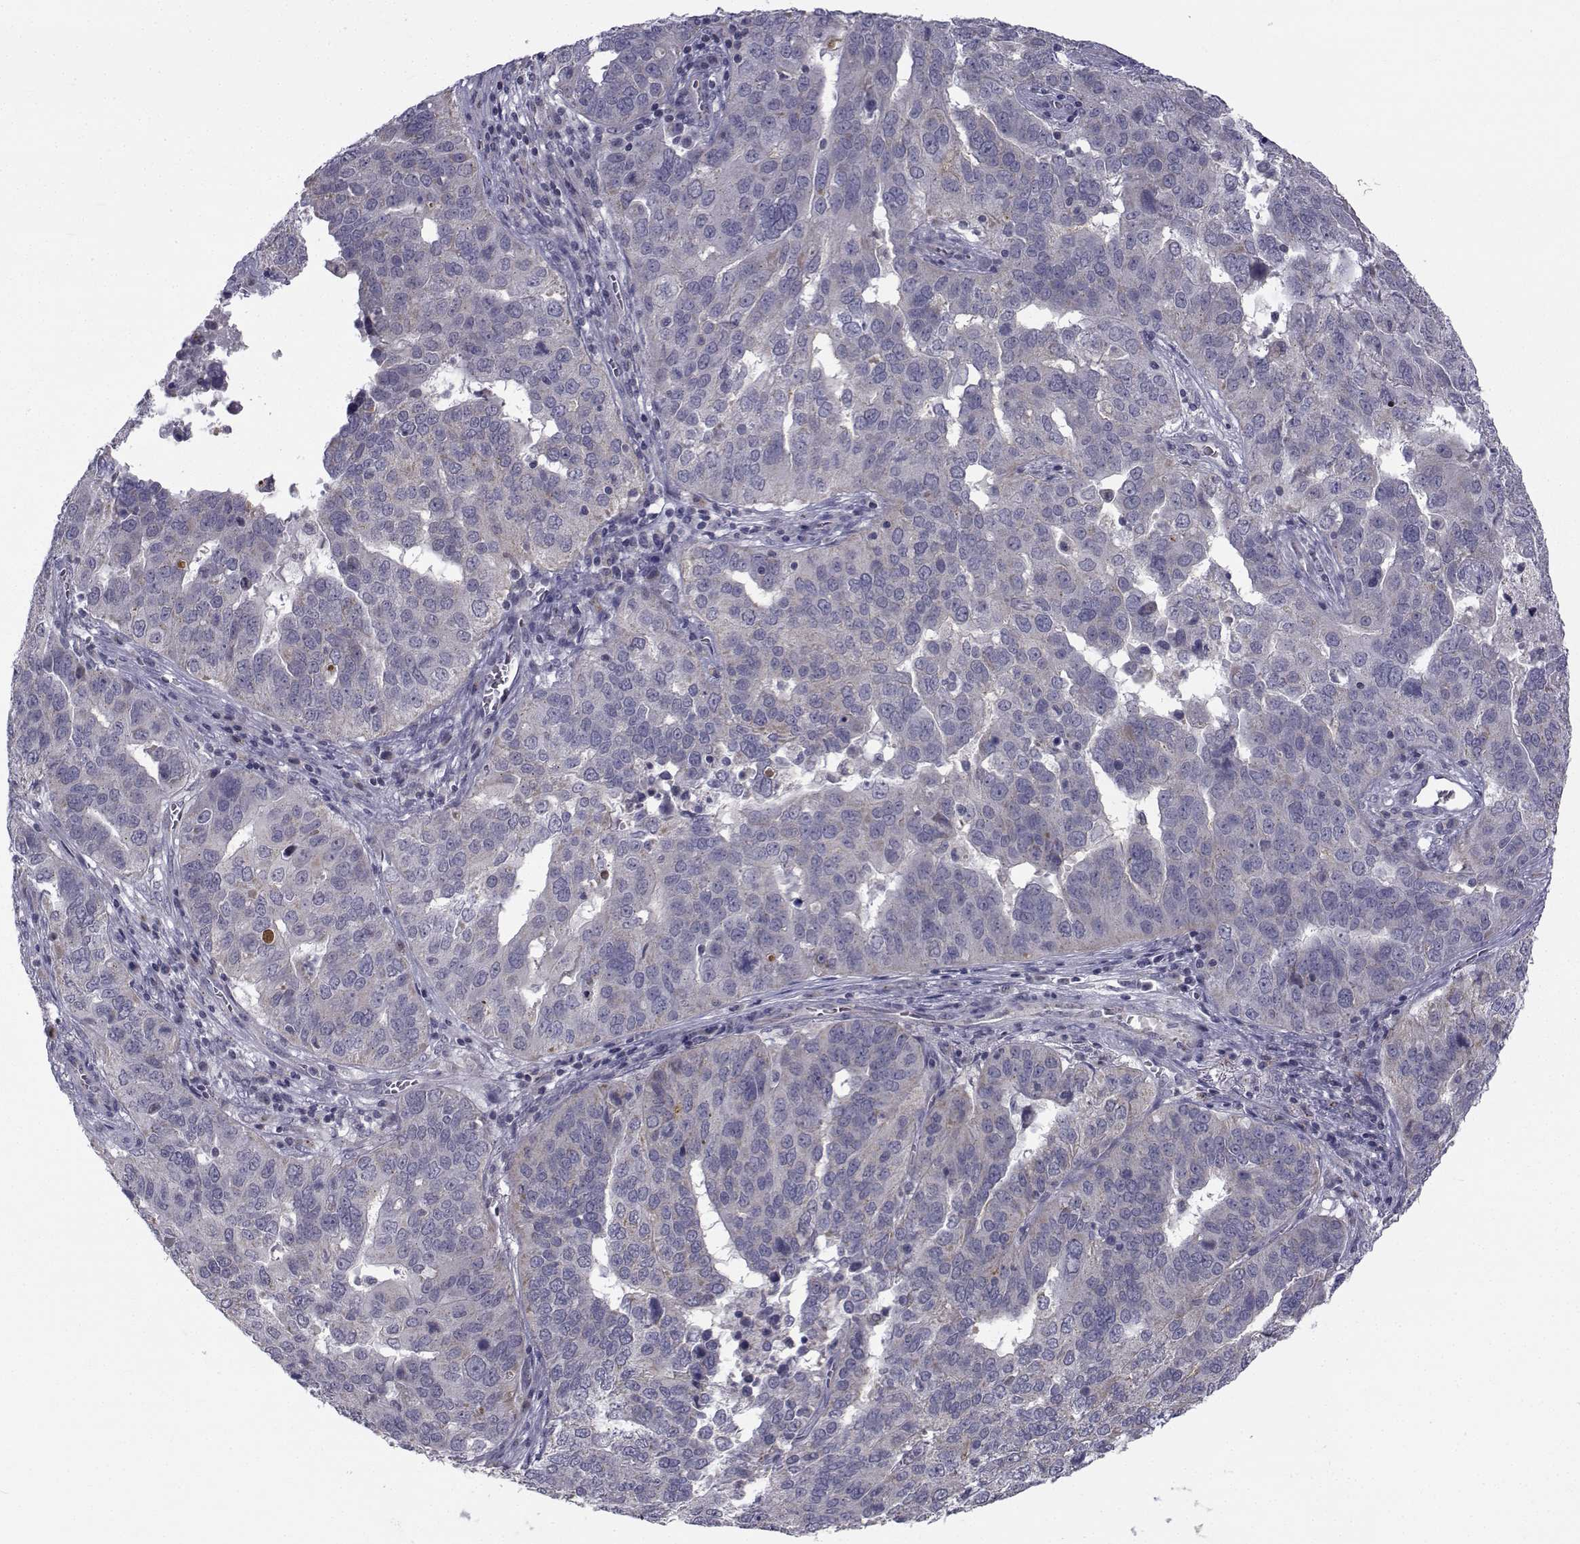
{"staining": {"intensity": "negative", "quantity": "none", "location": "none"}, "tissue": "ovarian cancer", "cell_type": "Tumor cells", "image_type": "cancer", "snomed": [{"axis": "morphology", "description": "Carcinoma, endometroid"}, {"axis": "topography", "description": "Soft tissue"}, {"axis": "topography", "description": "Ovary"}], "caption": "Tumor cells are negative for brown protein staining in ovarian cancer.", "gene": "ANGPT1", "patient": {"sex": "female", "age": 52}}